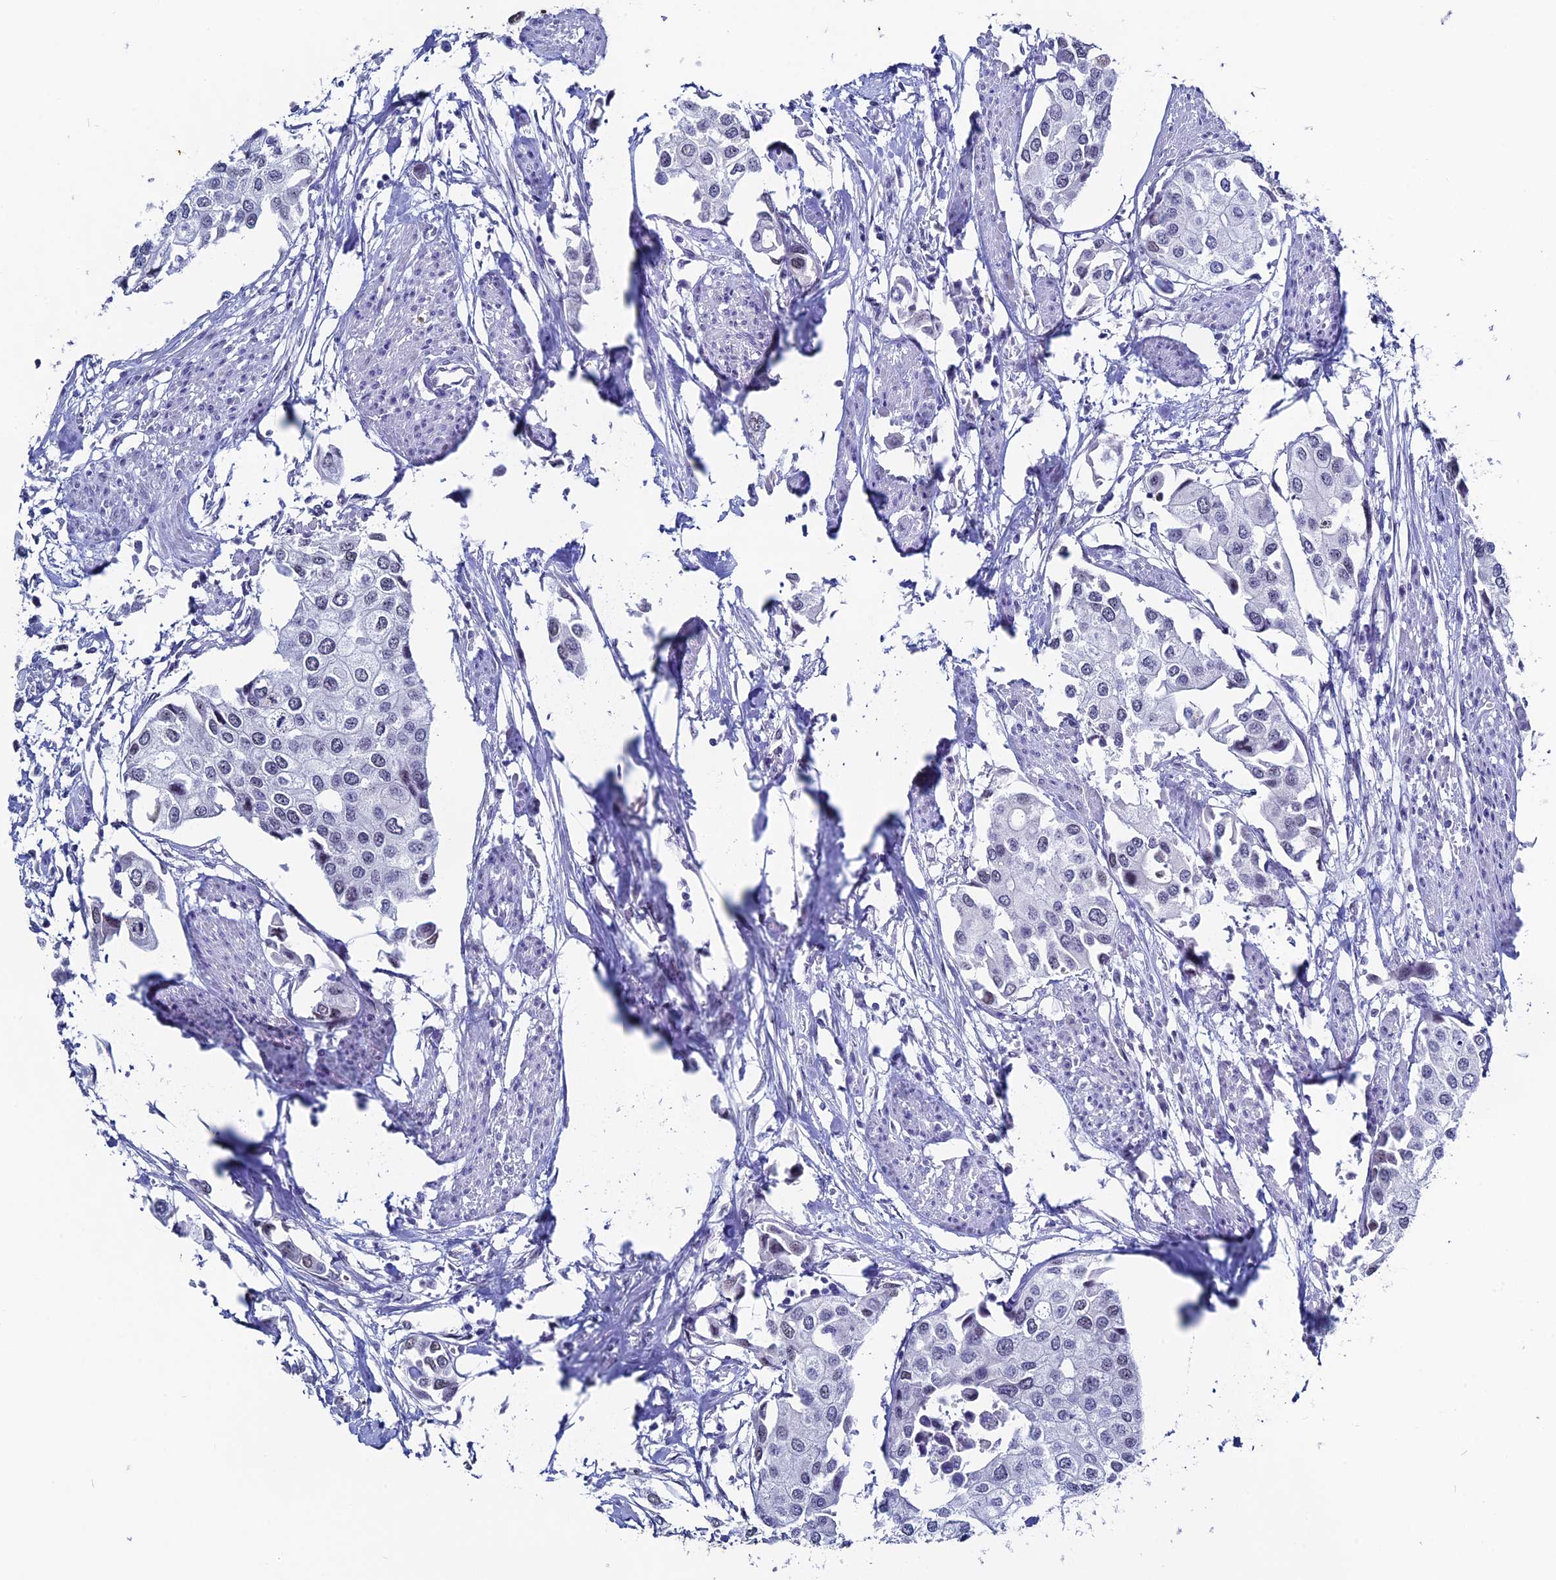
{"staining": {"intensity": "negative", "quantity": "none", "location": "none"}, "tissue": "urothelial cancer", "cell_type": "Tumor cells", "image_type": "cancer", "snomed": [{"axis": "morphology", "description": "Urothelial carcinoma, High grade"}, {"axis": "topography", "description": "Urinary bladder"}], "caption": "Tumor cells are negative for protein expression in human high-grade urothelial carcinoma.", "gene": "CD2BP2", "patient": {"sex": "male", "age": 64}}